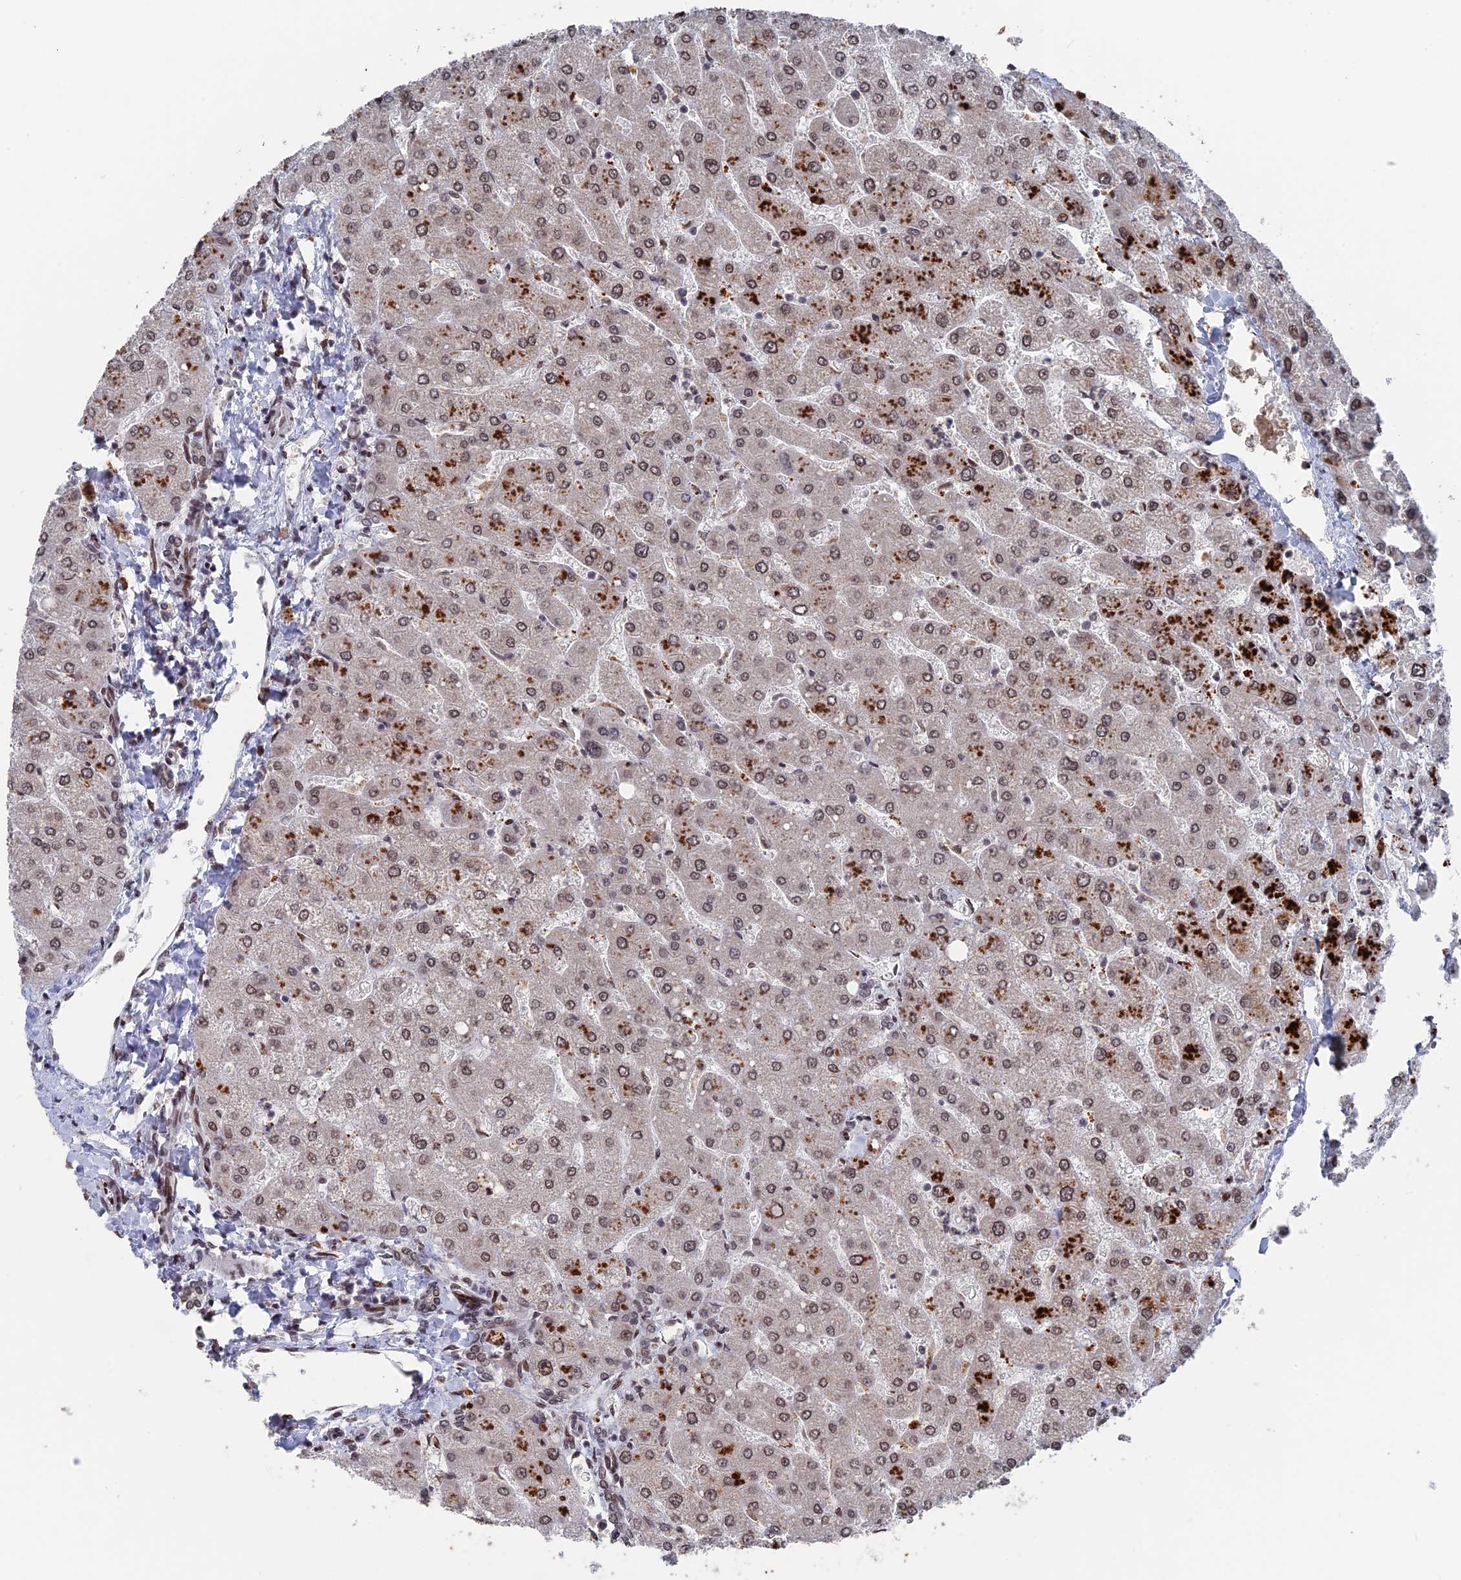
{"staining": {"intensity": "weak", "quantity": "25%-75%", "location": "nuclear"}, "tissue": "liver", "cell_type": "Cholangiocytes", "image_type": "normal", "snomed": [{"axis": "morphology", "description": "Normal tissue, NOS"}, {"axis": "topography", "description": "Liver"}], "caption": "Immunohistochemistry photomicrograph of benign human liver stained for a protein (brown), which exhibits low levels of weak nuclear positivity in about 25%-75% of cholangiocytes.", "gene": "NR2C2AP", "patient": {"sex": "male", "age": 55}}